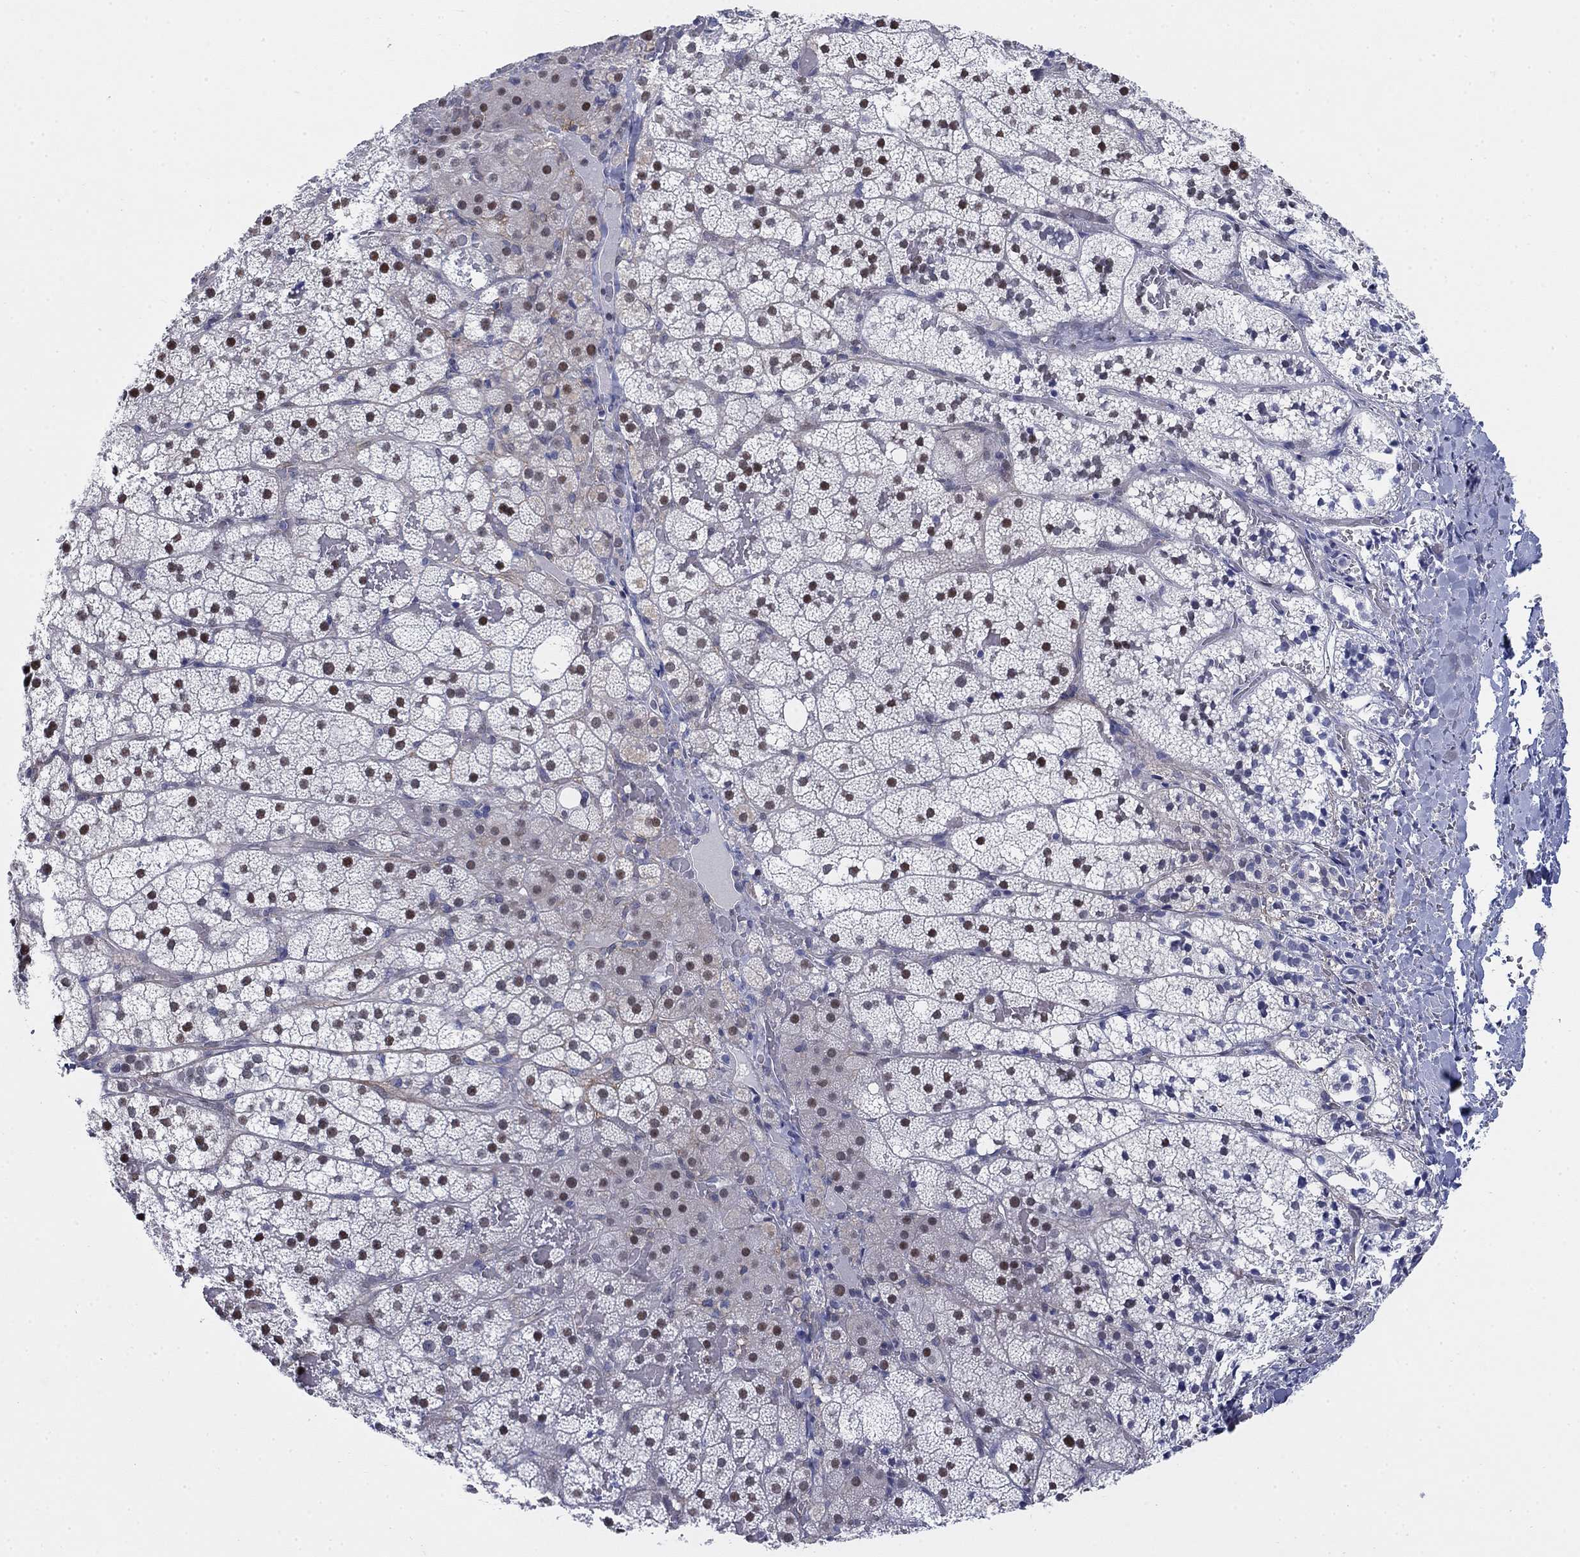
{"staining": {"intensity": "moderate", "quantity": "25%-75%", "location": "nuclear"}, "tissue": "adrenal gland", "cell_type": "Glandular cells", "image_type": "normal", "snomed": [{"axis": "morphology", "description": "Normal tissue, NOS"}, {"axis": "topography", "description": "Adrenal gland"}], "caption": "A brown stain labels moderate nuclear expression of a protein in glandular cells of benign human adrenal gland.", "gene": "MYO3A", "patient": {"sex": "male", "age": 53}}